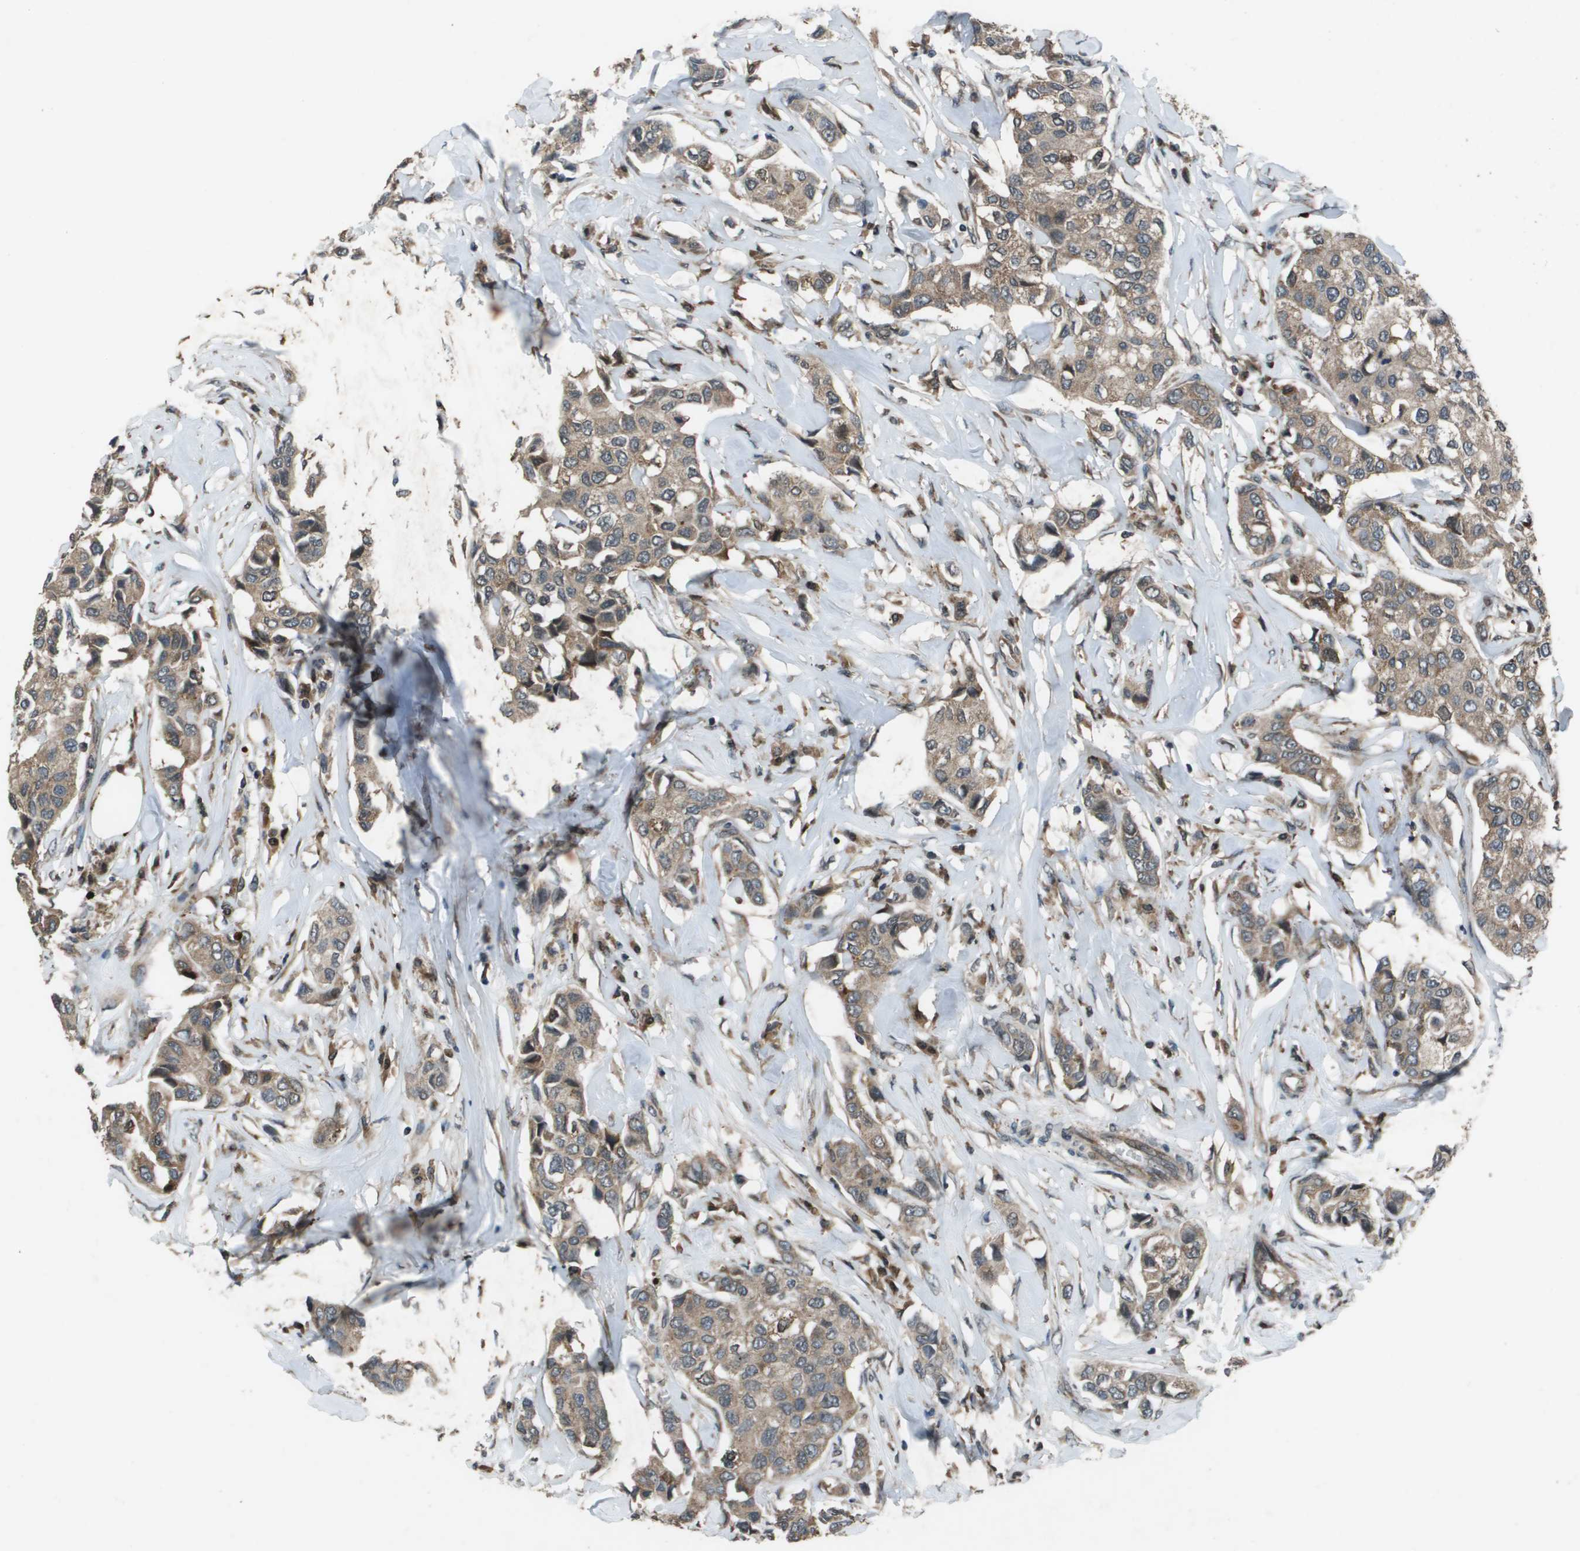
{"staining": {"intensity": "weak", "quantity": ">75%", "location": "cytoplasmic/membranous"}, "tissue": "breast cancer", "cell_type": "Tumor cells", "image_type": "cancer", "snomed": [{"axis": "morphology", "description": "Duct carcinoma"}, {"axis": "topography", "description": "Breast"}], "caption": "Breast cancer was stained to show a protein in brown. There is low levels of weak cytoplasmic/membranous expression in about >75% of tumor cells. (IHC, brightfield microscopy, high magnification).", "gene": "GOSR2", "patient": {"sex": "female", "age": 80}}